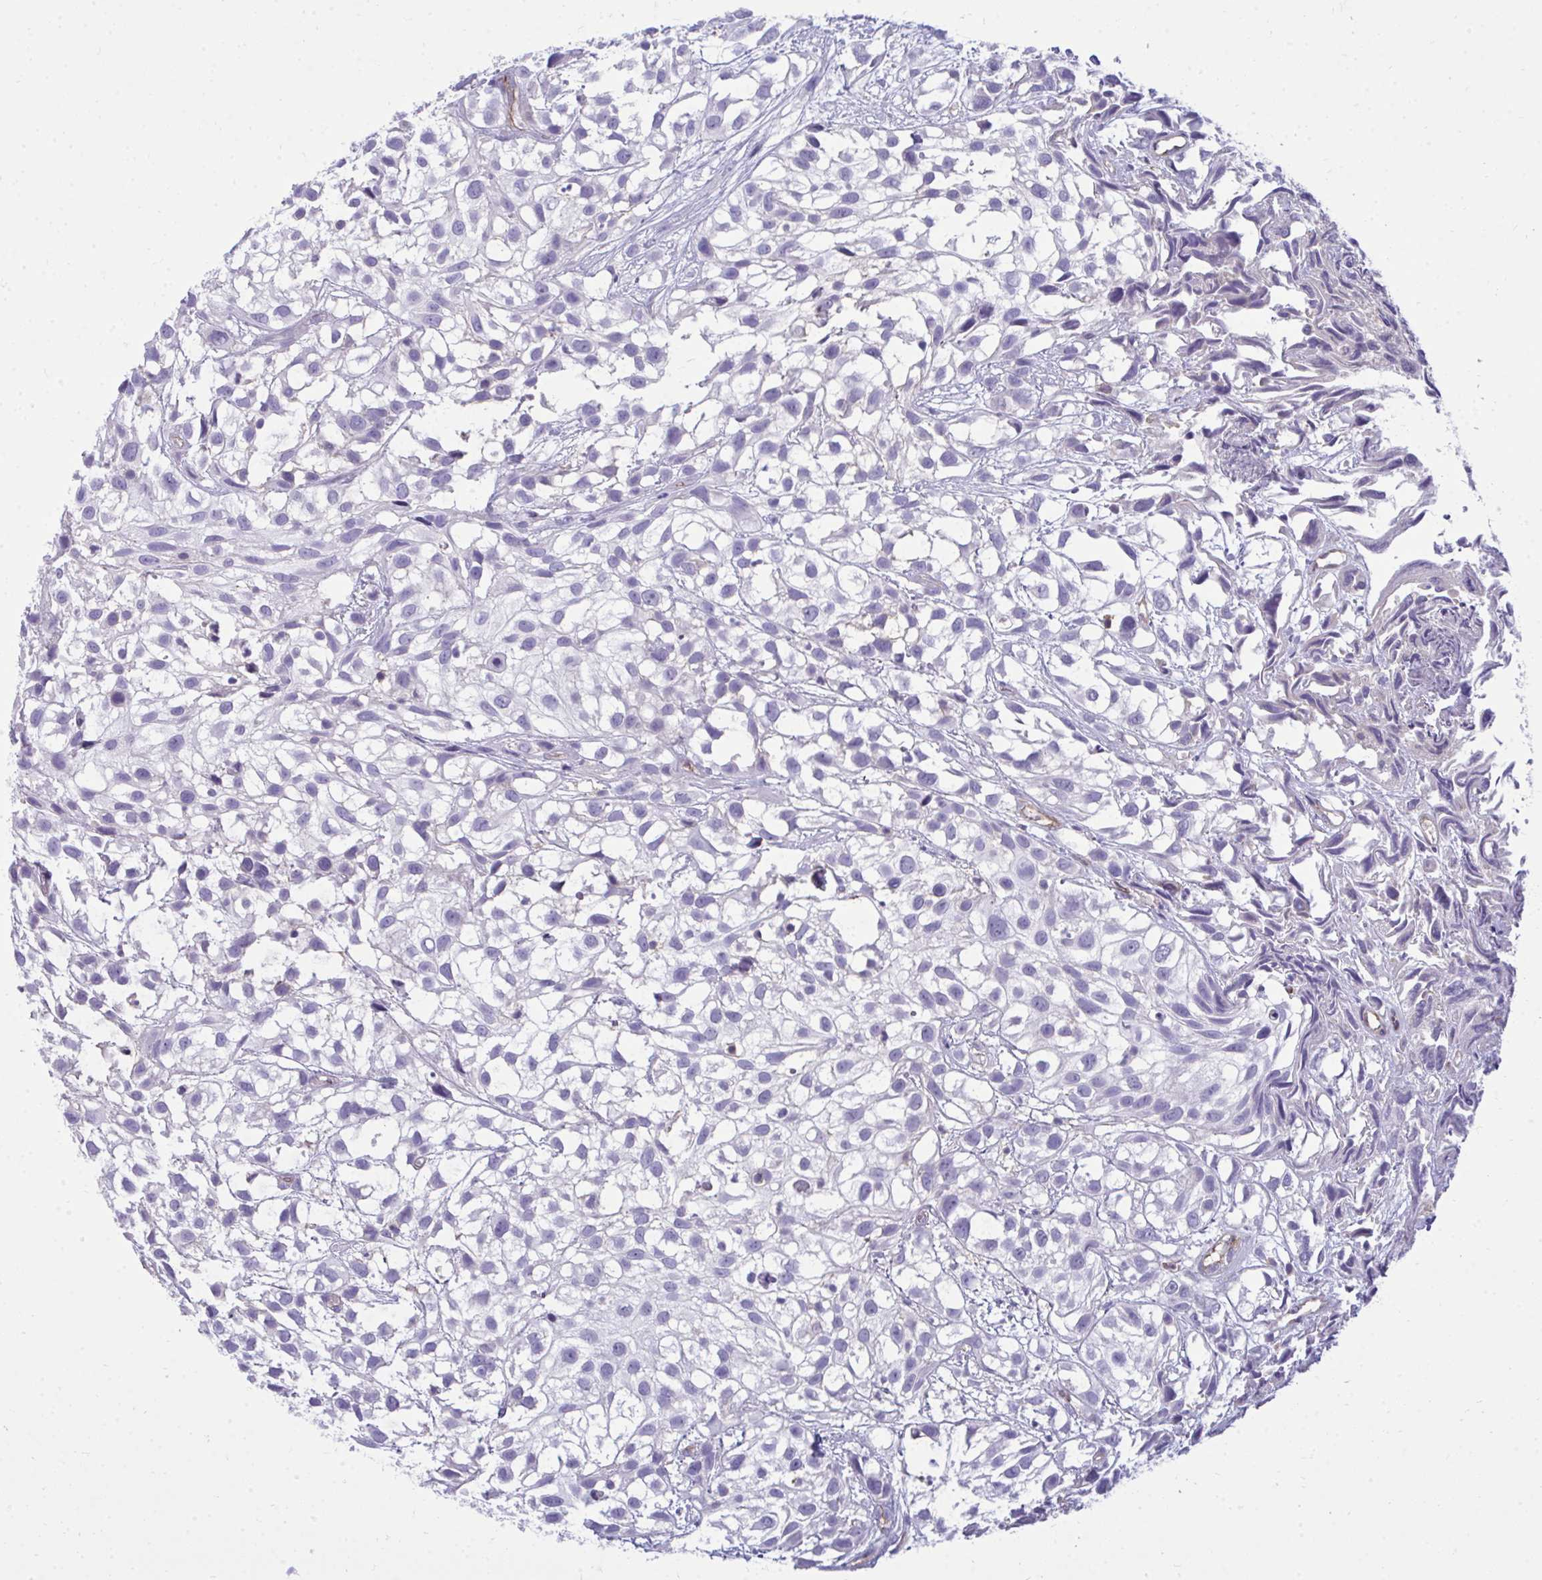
{"staining": {"intensity": "negative", "quantity": "none", "location": "none"}, "tissue": "urothelial cancer", "cell_type": "Tumor cells", "image_type": "cancer", "snomed": [{"axis": "morphology", "description": "Urothelial carcinoma, High grade"}, {"axis": "topography", "description": "Urinary bladder"}], "caption": "Histopathology image shows no protein positivity in tumor cells of urothelial carcinoma (high-grade) tissue. The staining was performed using DAB to visualize the protein expression in brown, while the nuclei were stained in blue with hematoxylin (Magnification: 20x).", "gene": "FABP3", "patient": {"sex": "male", "age": 56}}